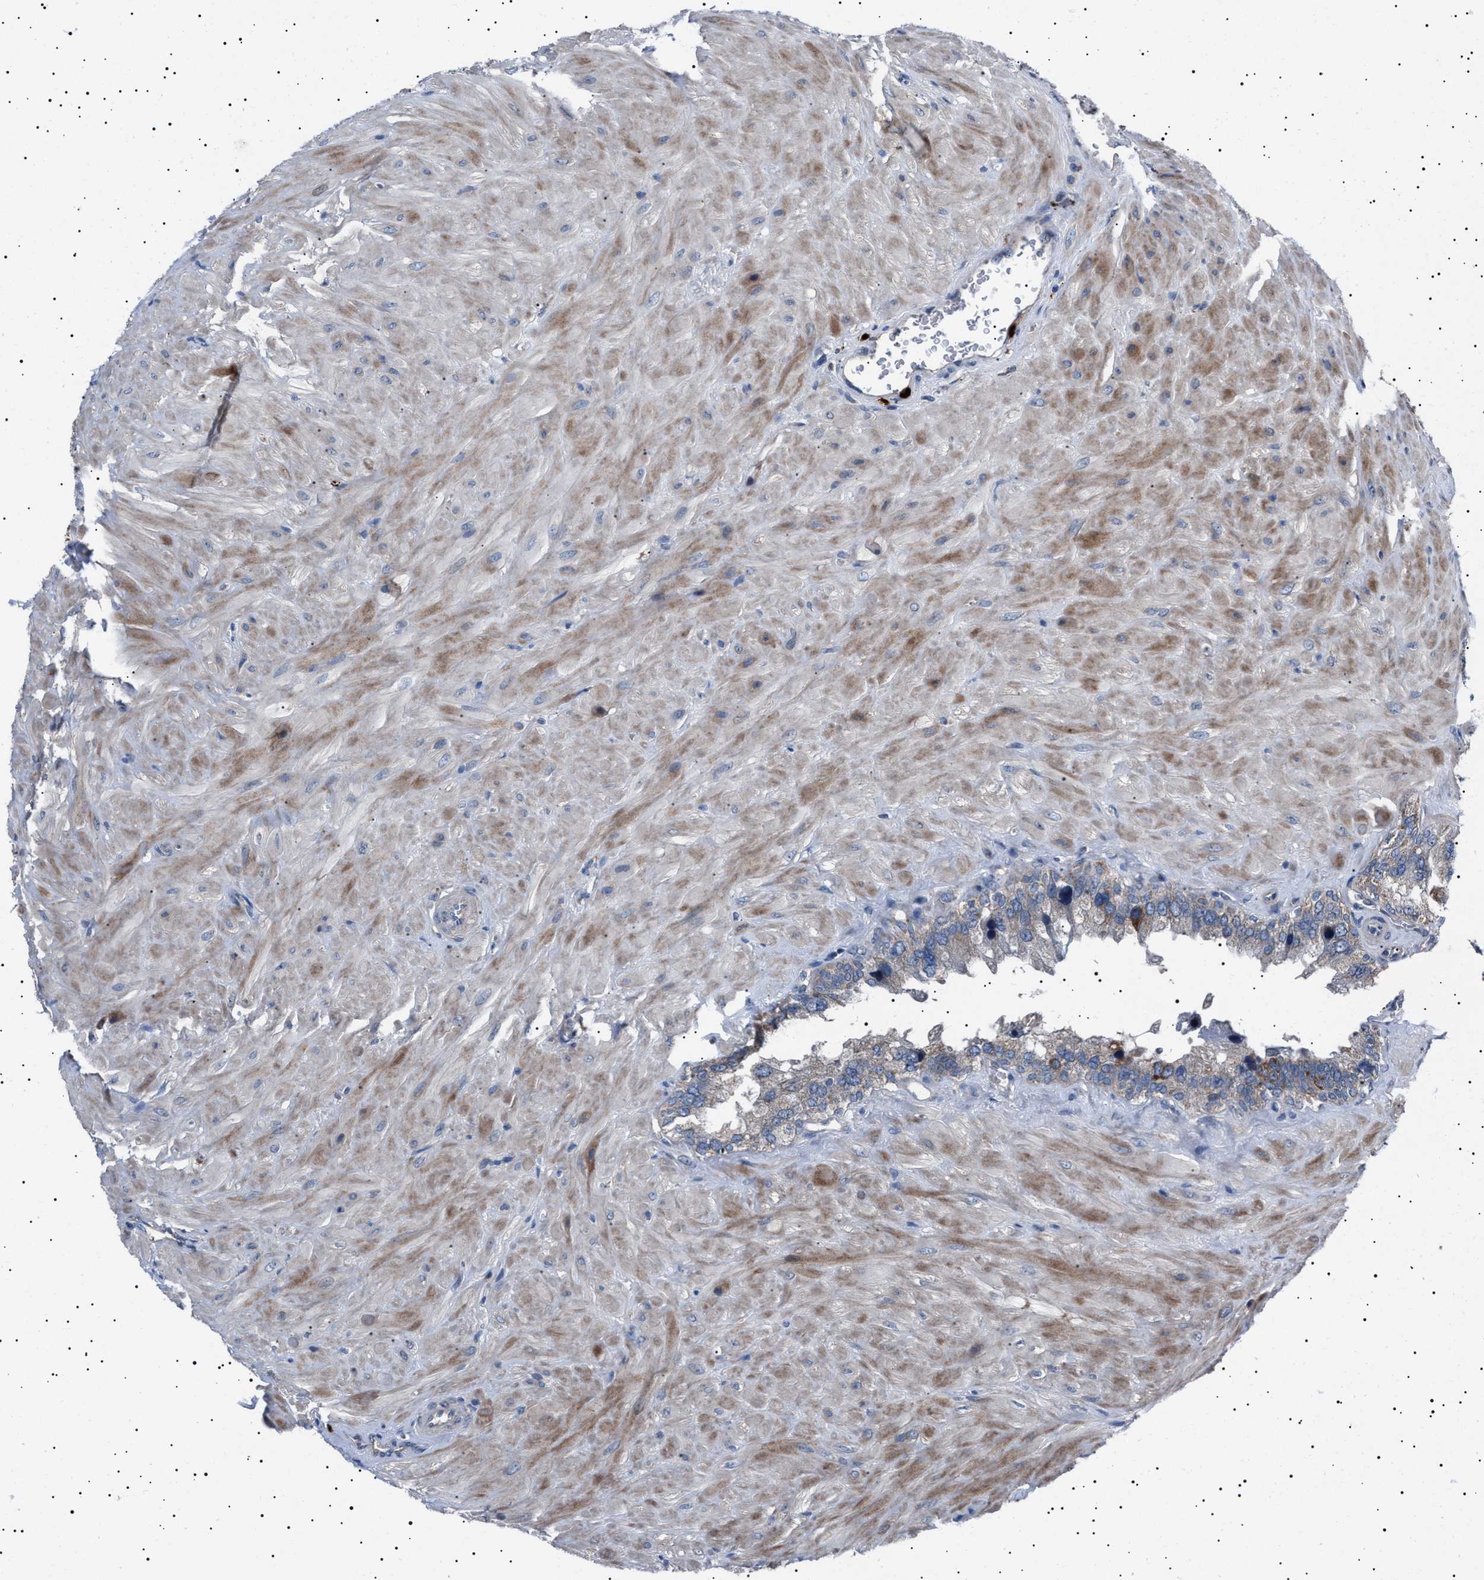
{"staining": {"intensity": "moderate", "quantity": "<25%", "location": "cytoplasmic/membranous"}, "tissue": "seminal vesicle", "cell_type": "Glandular cells", "image_type": "normal", "snomed": [{"axis": "morphology", "description": "Normal tissue, NOS"}, {"axis": "topography", "description": "Prostate"}, {"axis": "topography", "description": "Seminal veicle"}], "caption": "Unremarkable seminal vesicle exhibits moderate cytoplasmic/membranous positivity in about <25% of glandular cells.", "gene": "PTRH1", "patient": {"sex": "male", "age": 51}}